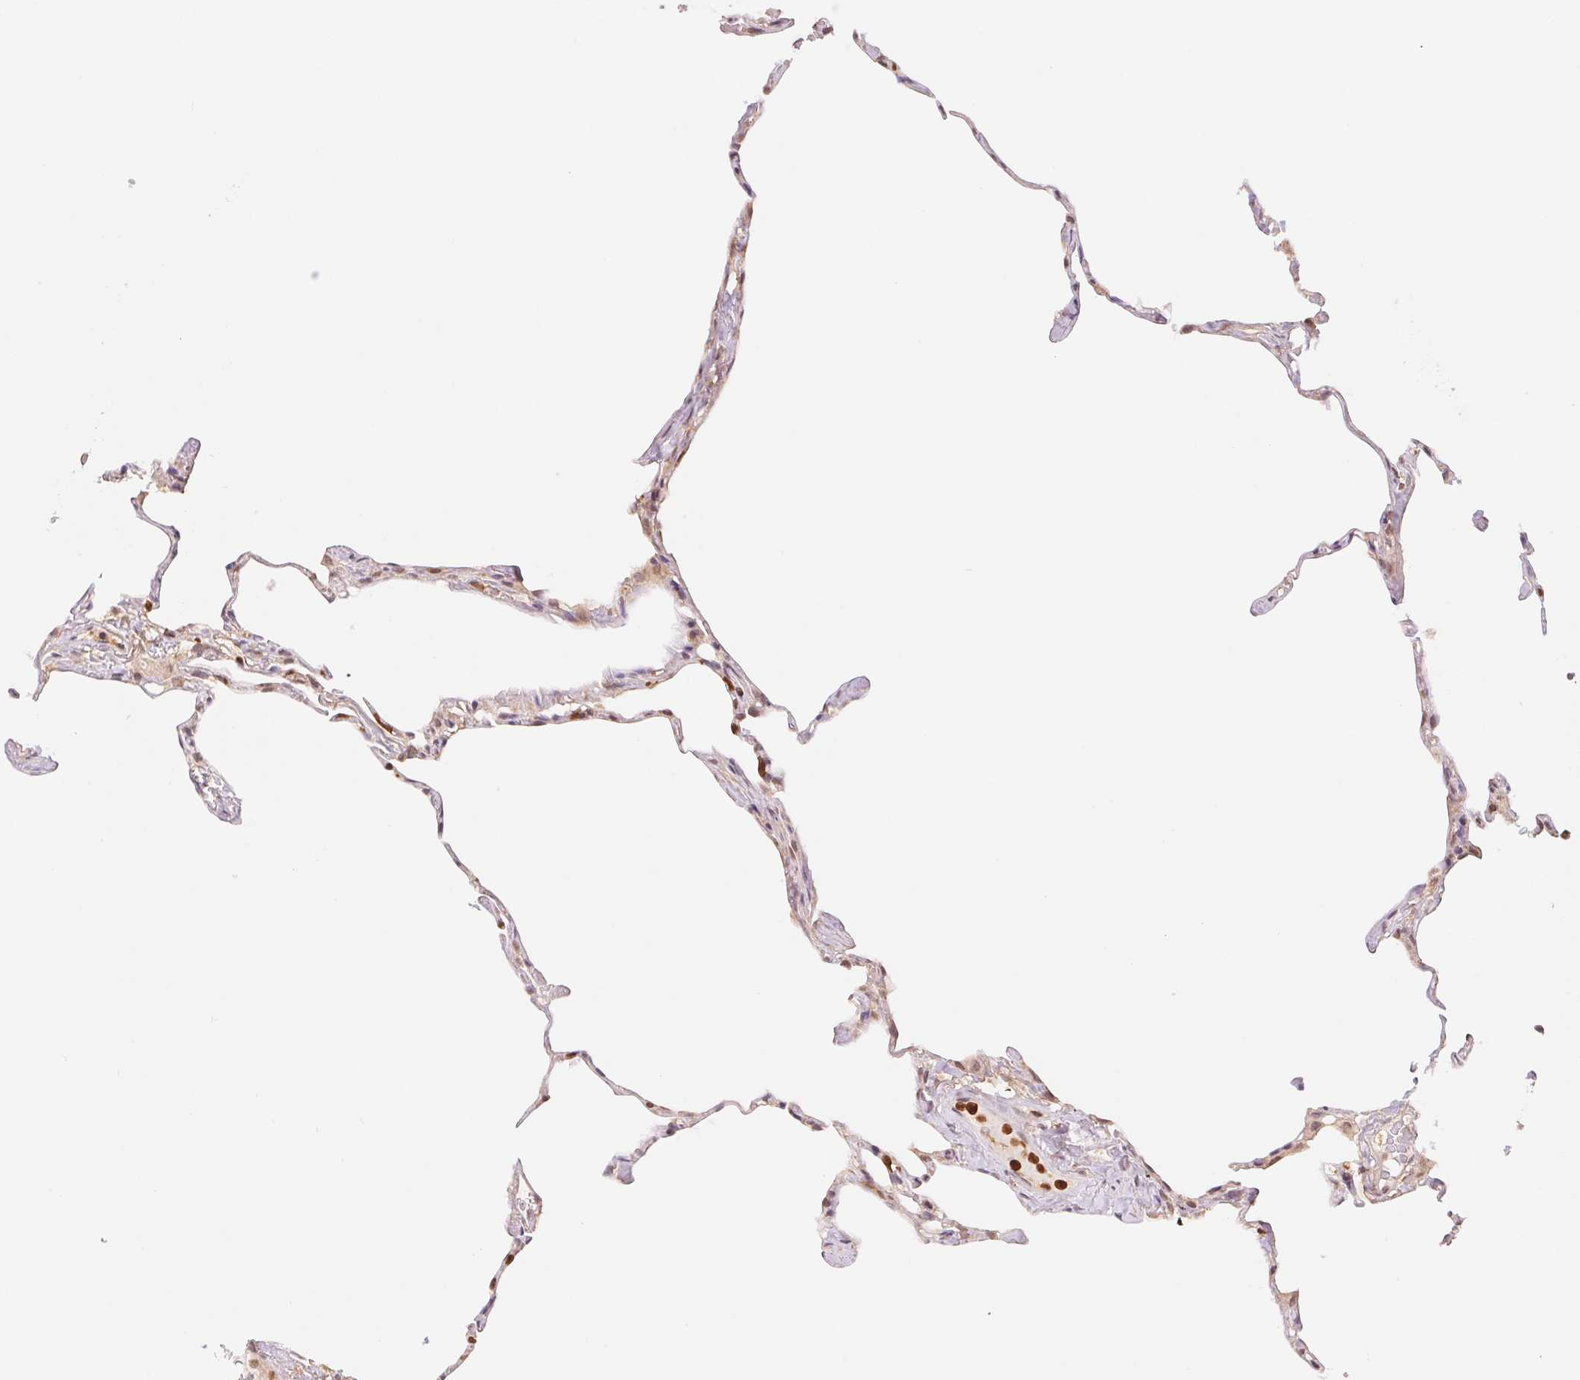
{"staining": {"intensity": "weak", "quantity": "25%-75%", "location": "cytoplasmic/membranous,nuclear"}, "tissue": "lung", "cell_type": "Alveolar cells", "image_type": "normal", "snomed": [{"axis": "morphology", "description": "Normal tissue, NOS"}, {"axis": "topography", "description": "Lung"}], "caption": "Protein expression analysis of normal lung demonstrates weak cytoplasmic/membranous,nuclear expression in about 25%-75% of alveolar cells. (Brightfield microscopy of DAB IHC at high magnification).", "gene": "CDC123", "patient": {"sex": "male", "age": 65}}